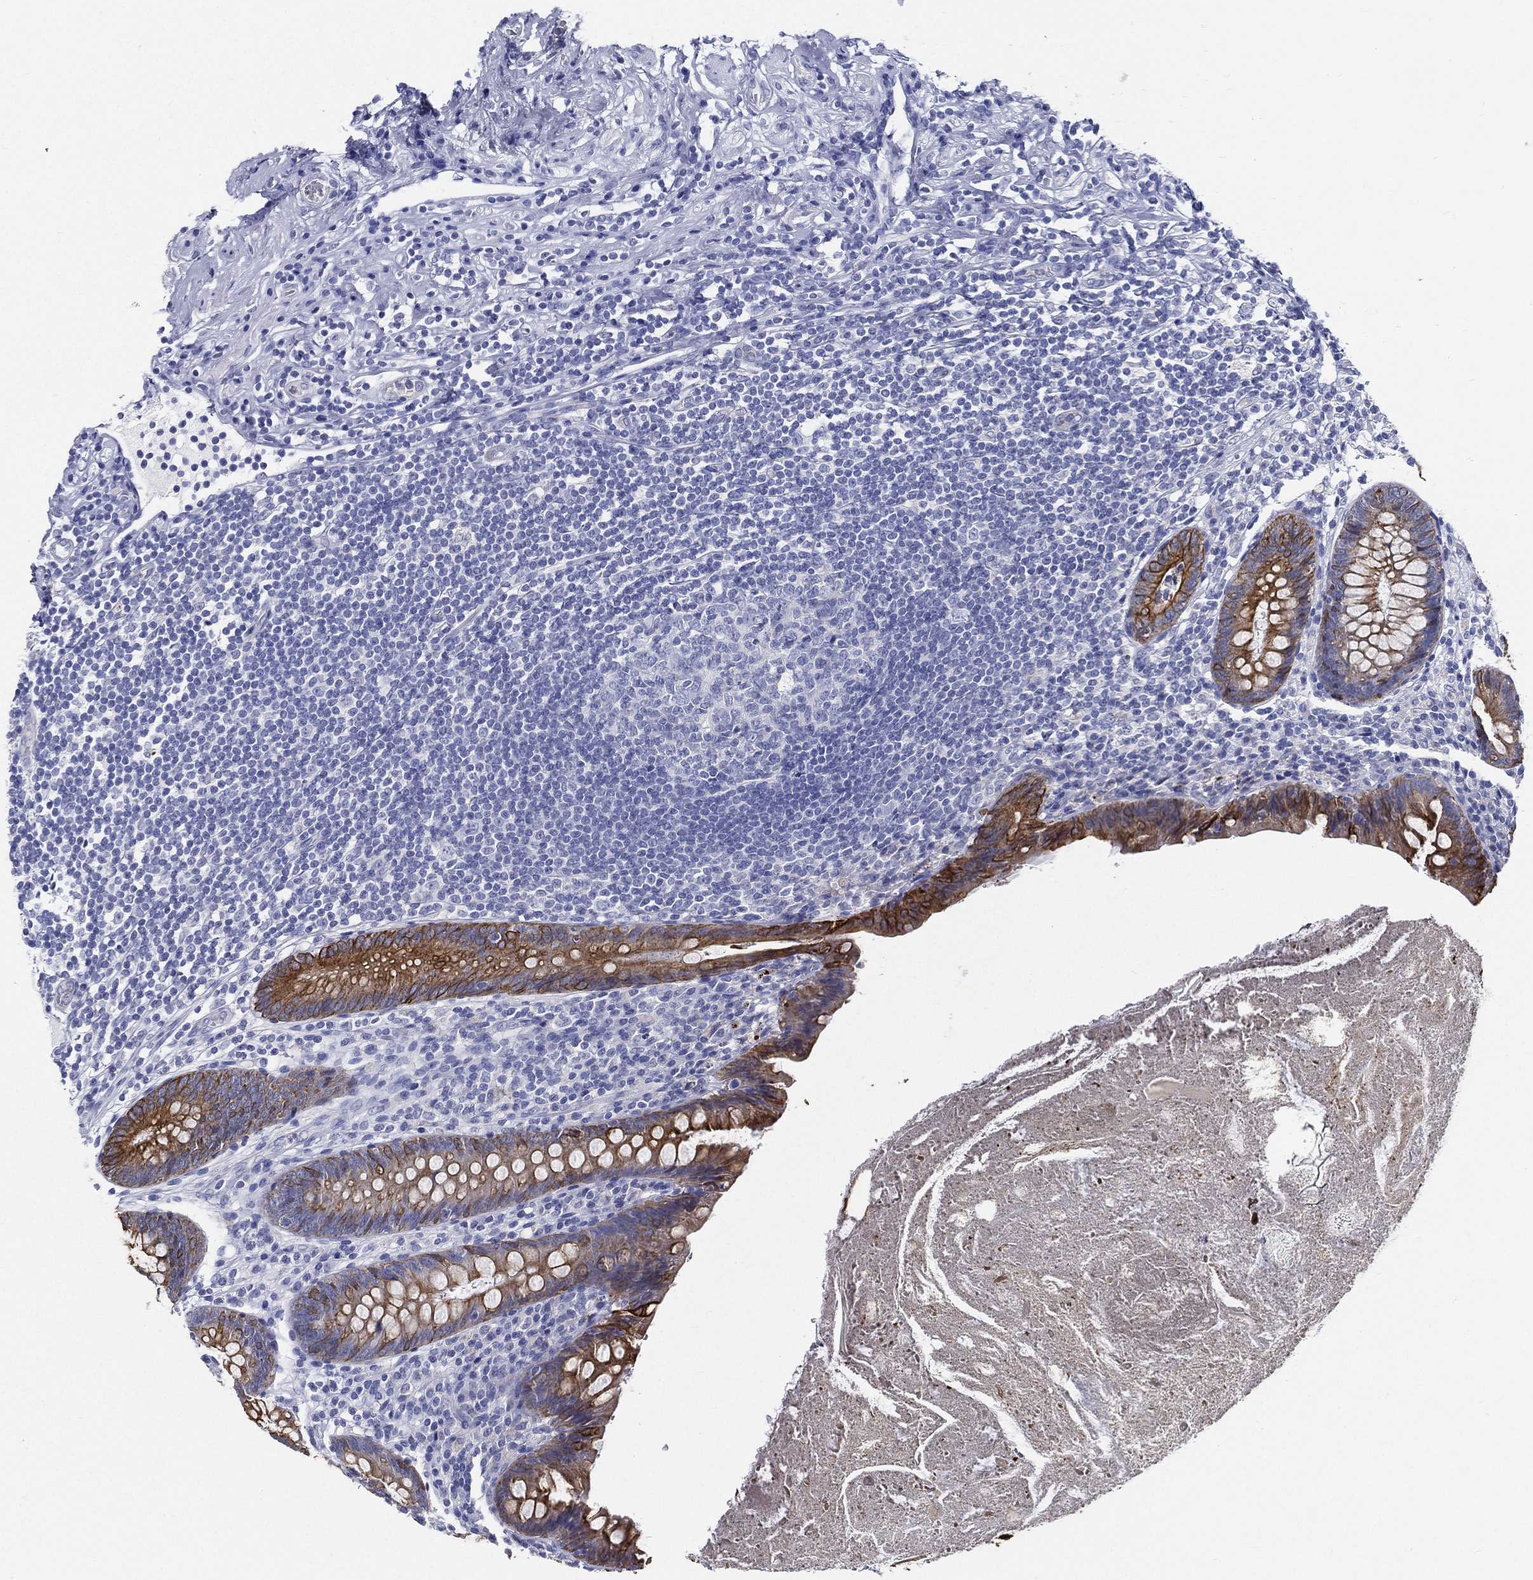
{"staining": {"intensity": "strong", "quantity": "<25%", "location": "cytoplasmic/membranous"}, "tissue": "appendix", "cell_type": "Glandular cells", "image_type": "normal", "snomed": [{"axis": "morphology", "description": "Normal tissue, NOS"}, {"axis": "topography", "description": "Appendix"}], "caption": "DAB (3,3'-diaminobenzidine) immunohistochemical staining of unremarkable human appendix reveals strong cytoplasmic/membranous protein positivity in about <25% of glandular cells. (IHC, brightfield microscopy, high magnification).", "gene": "NEDD9", "patient": {"sex": "male", "age": 47}}